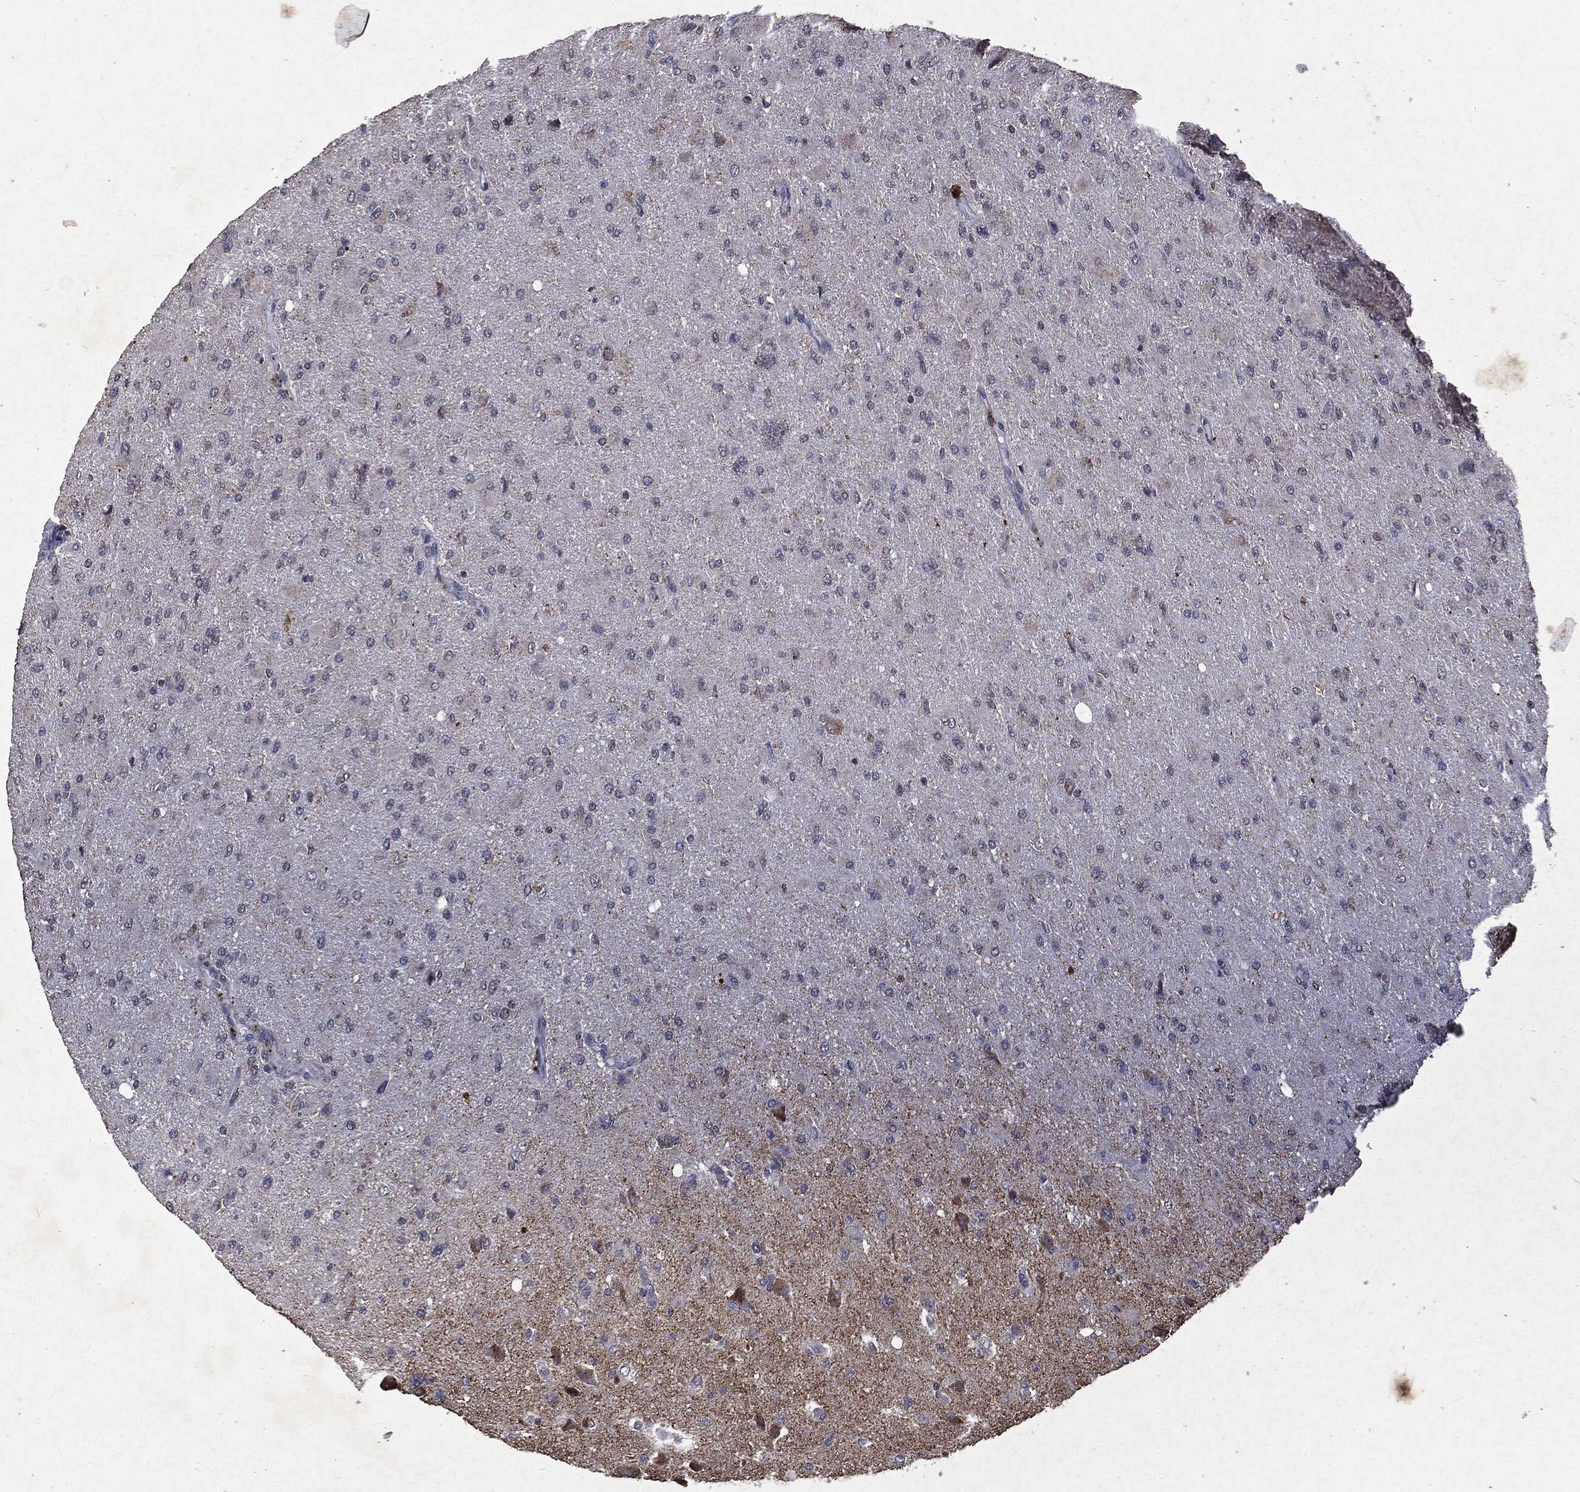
{"staining": {"intensity": "negative", "quantity": "none", "location": "none"}, "tissue": "glioma", "cell_type": "Tumor cells", "image_type": "cancer", "snomed": [{"axis": "morphology", "description": "Glioma, malignant, High grade"}, {"axis": "topography", "description": "Cerebral cortex"}], "caption": "Protein analysis of glioma displays no significant expression in tumor cells. (Brightfield microscopy of DAB (3,3'-diaminobenzidine) immunohistochemistry at high magnification).", "gene": "PTEN", "patient": {"sex": "female", "age": 36}}